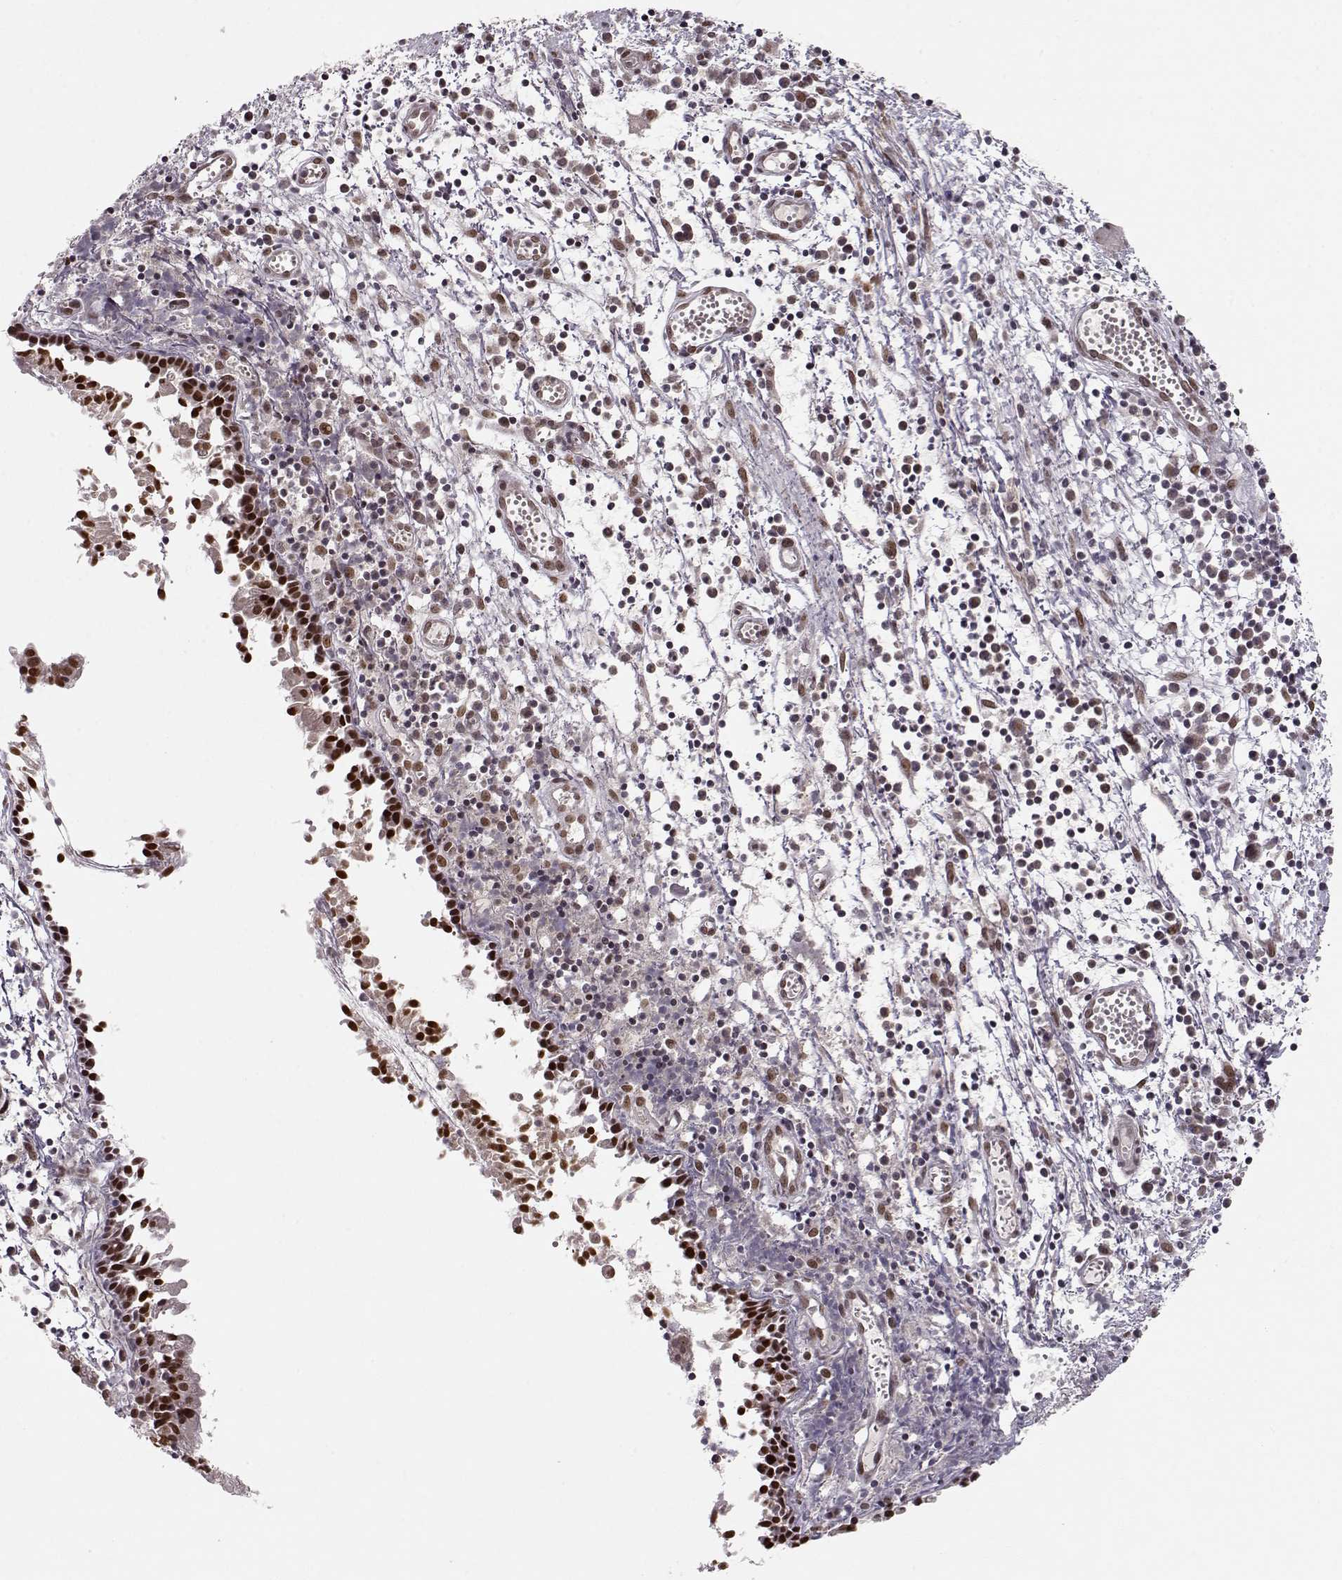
{"staining": {"intensity": "strong", "quantity": ">75%", "location": "nuclear"}, "tissue": "nasopharynx", "cell_type": "Respiratory epithelial cells", "image_type": "normal", "snomed": [{"axis": "morphology", "description": "Normal tissue, NOS"}, {"axis": "topography", "description": "Nasopharynx"}], "caption": "A high-resolution histopathology image shows immunohistochemistry staining of unremarkable nasopharynx, which exhibits strong nuclear positivity in about >75% of respiratory epithelial cells. (Brightfield microscopy of DAB IHC at high magnification).", "gene": "RAI1", "patient": {"sex": "male", "age": 9}}